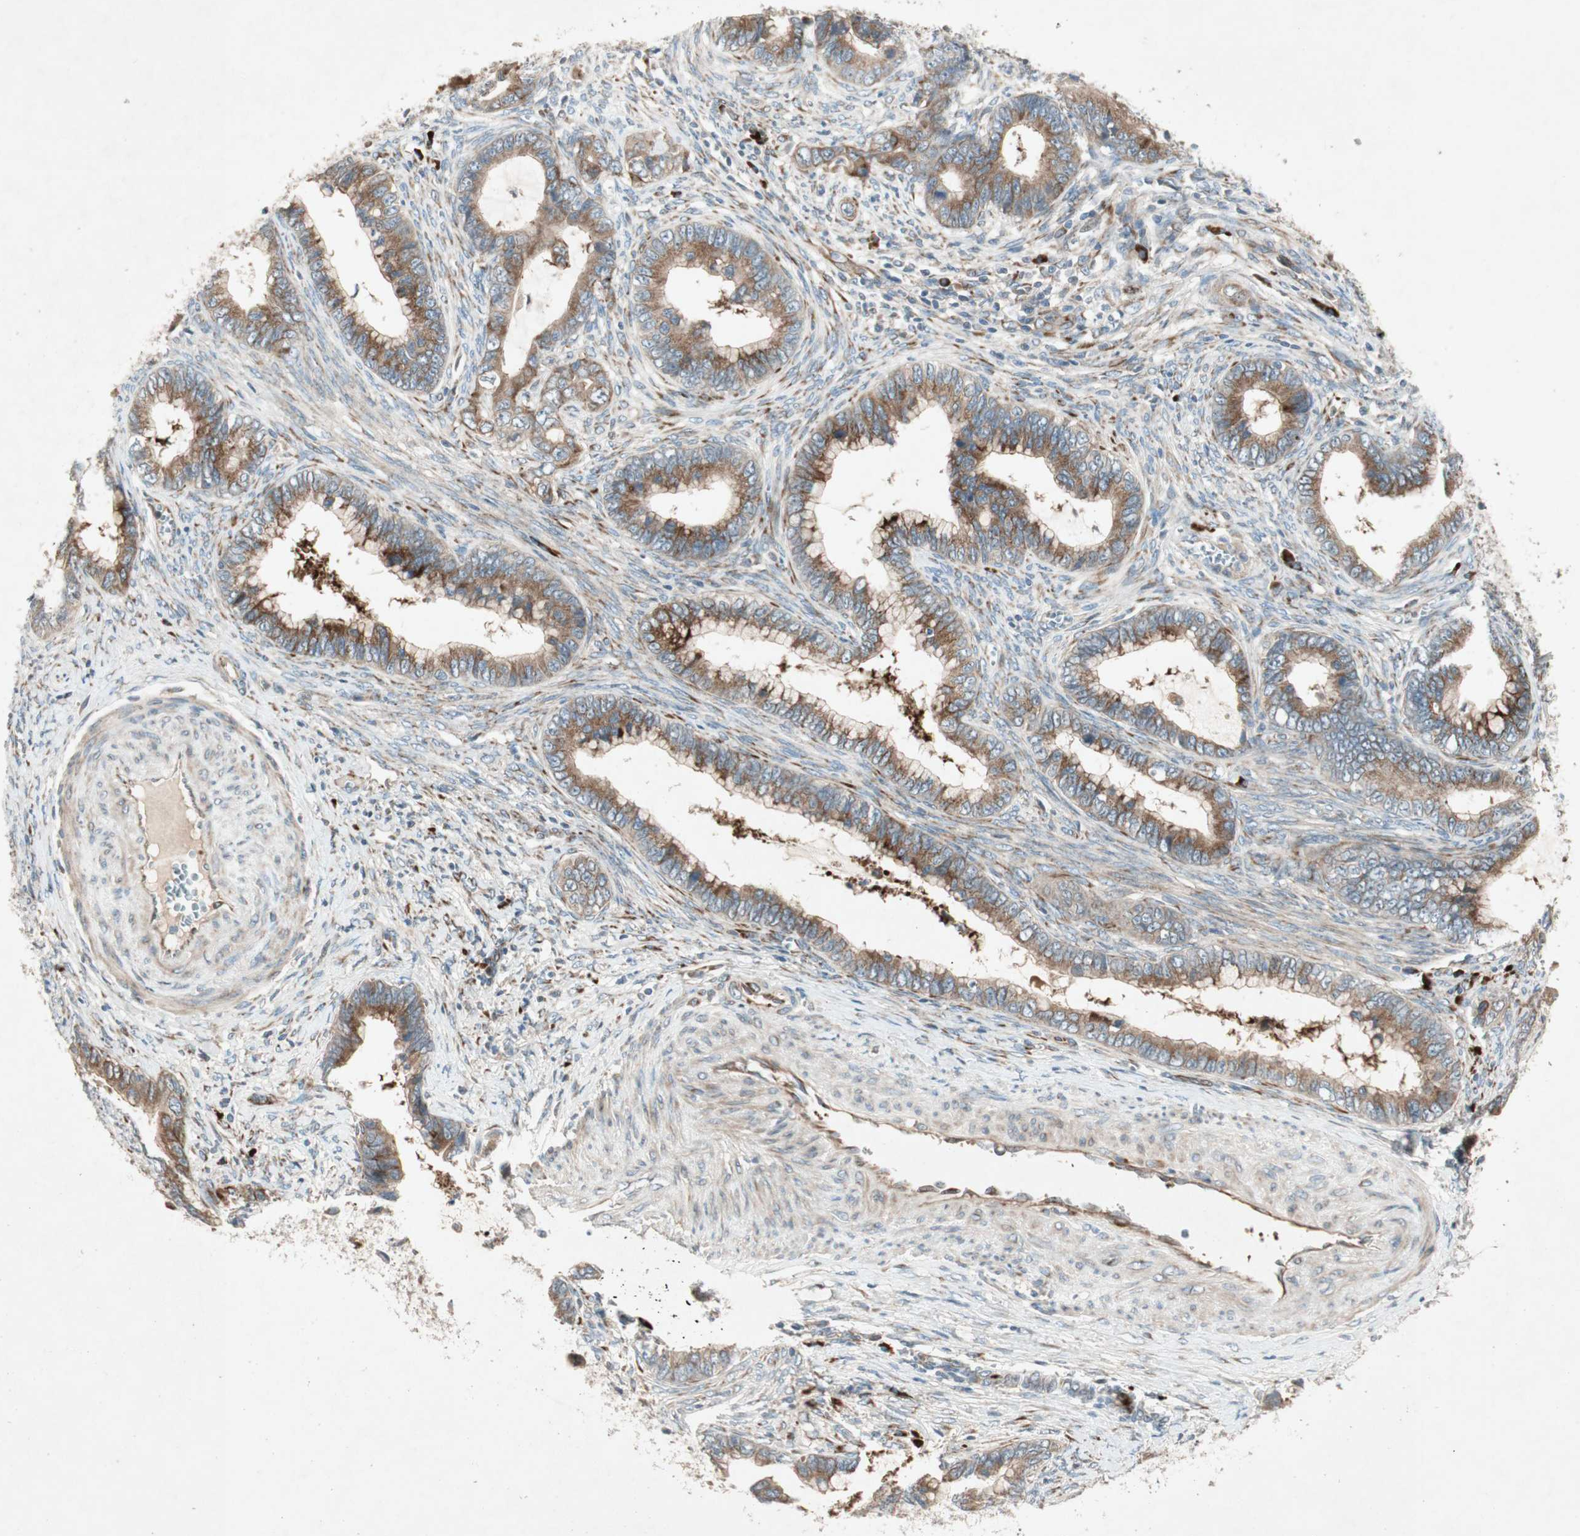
{"staining": {"intensity": "moderate", "quantity": ">75%", "location": "cytoplasmic/membranous"}, "tissue": "cervical cancer", "cell_type": "Tumor cells", "image_type": "cancer", "snomed": [{"axis": "morphology", "description": "Adenocarcinoma, NOS"}, {"axis": "topography", "description": "Cervix"}], "caption": "Approximately >75% of tumor cells in cervical cancer show moderate cytoplasmic/membranous protein expression as visualized by brown immunohistochemical staining.", "gene": "APOO", "patient": {"sex": "female", "age": 44}}